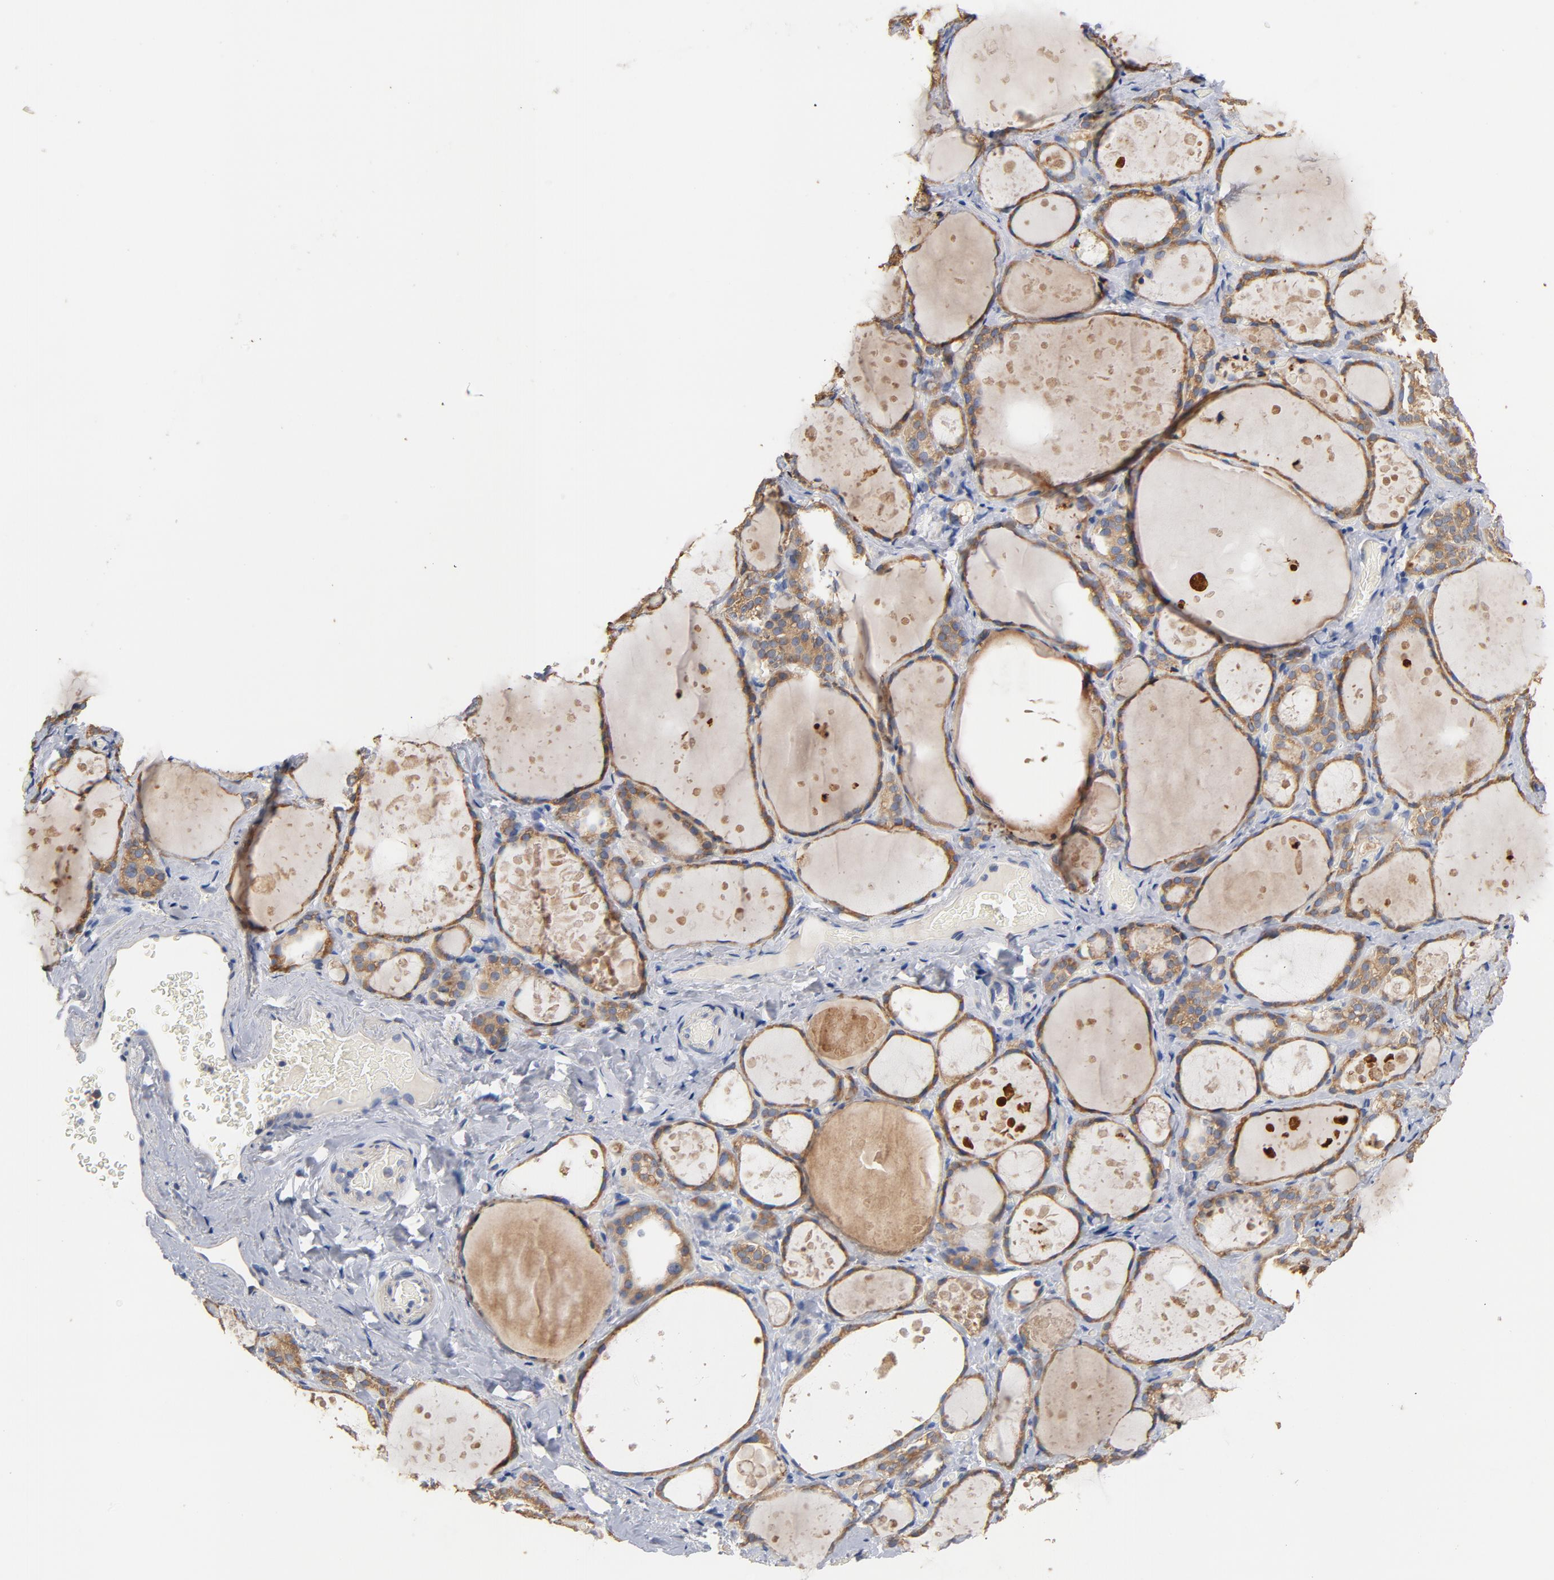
{"staining": {"intensity": "moderate", "quantity": ">75%", "location": "cytoplasmic/membranous"}, "tissue": "thyroid gland", "cell_type": "Glandular cells", "image_type": "normal", "snomed": [{"axis": "morphology", "description": "Normal tissue, NOS"}, {"axis": "topography", "description": "Thyroid gland"}], "caption": "Moderate cytoplasmic/membranous staining is present in about >75% of glandular cells in benign thyroid gland.", "gene": "TLR4", "patient": {"sex": "female", "age": 75}}